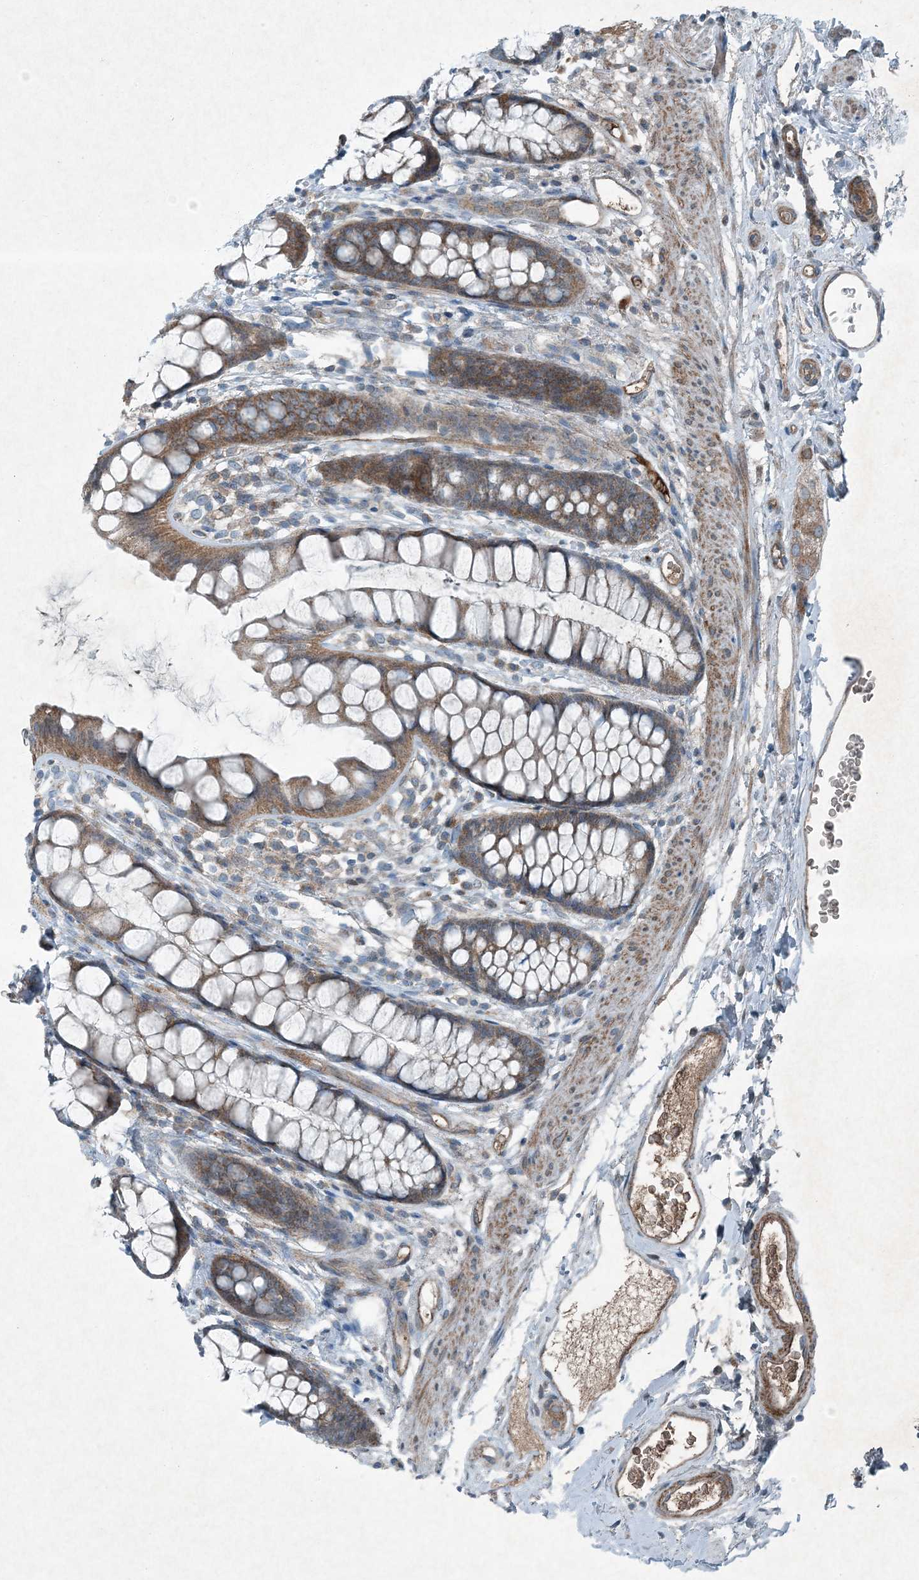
{"staining": {"intensity": "moderate", "quantity": "25%-75%", "location": "cytoplasmic/membranous"}, "tissue": "rectum", "cell_type": "Glandular cells", "image_type": "normal", "snomed": [{"axis": "morphology", "description": "Normal tissue, NOS"}, {"axis": "topography", "description": "Rectum"}], "caption": "This is a photomicrograph of immunohistochemistry (IHC) staining of benign rectum, which shows moderate staining in the cytoplasmic/membranous of glandular cells.", "gene": "APOM", "patient": {"sex": "female", "age": 65}}